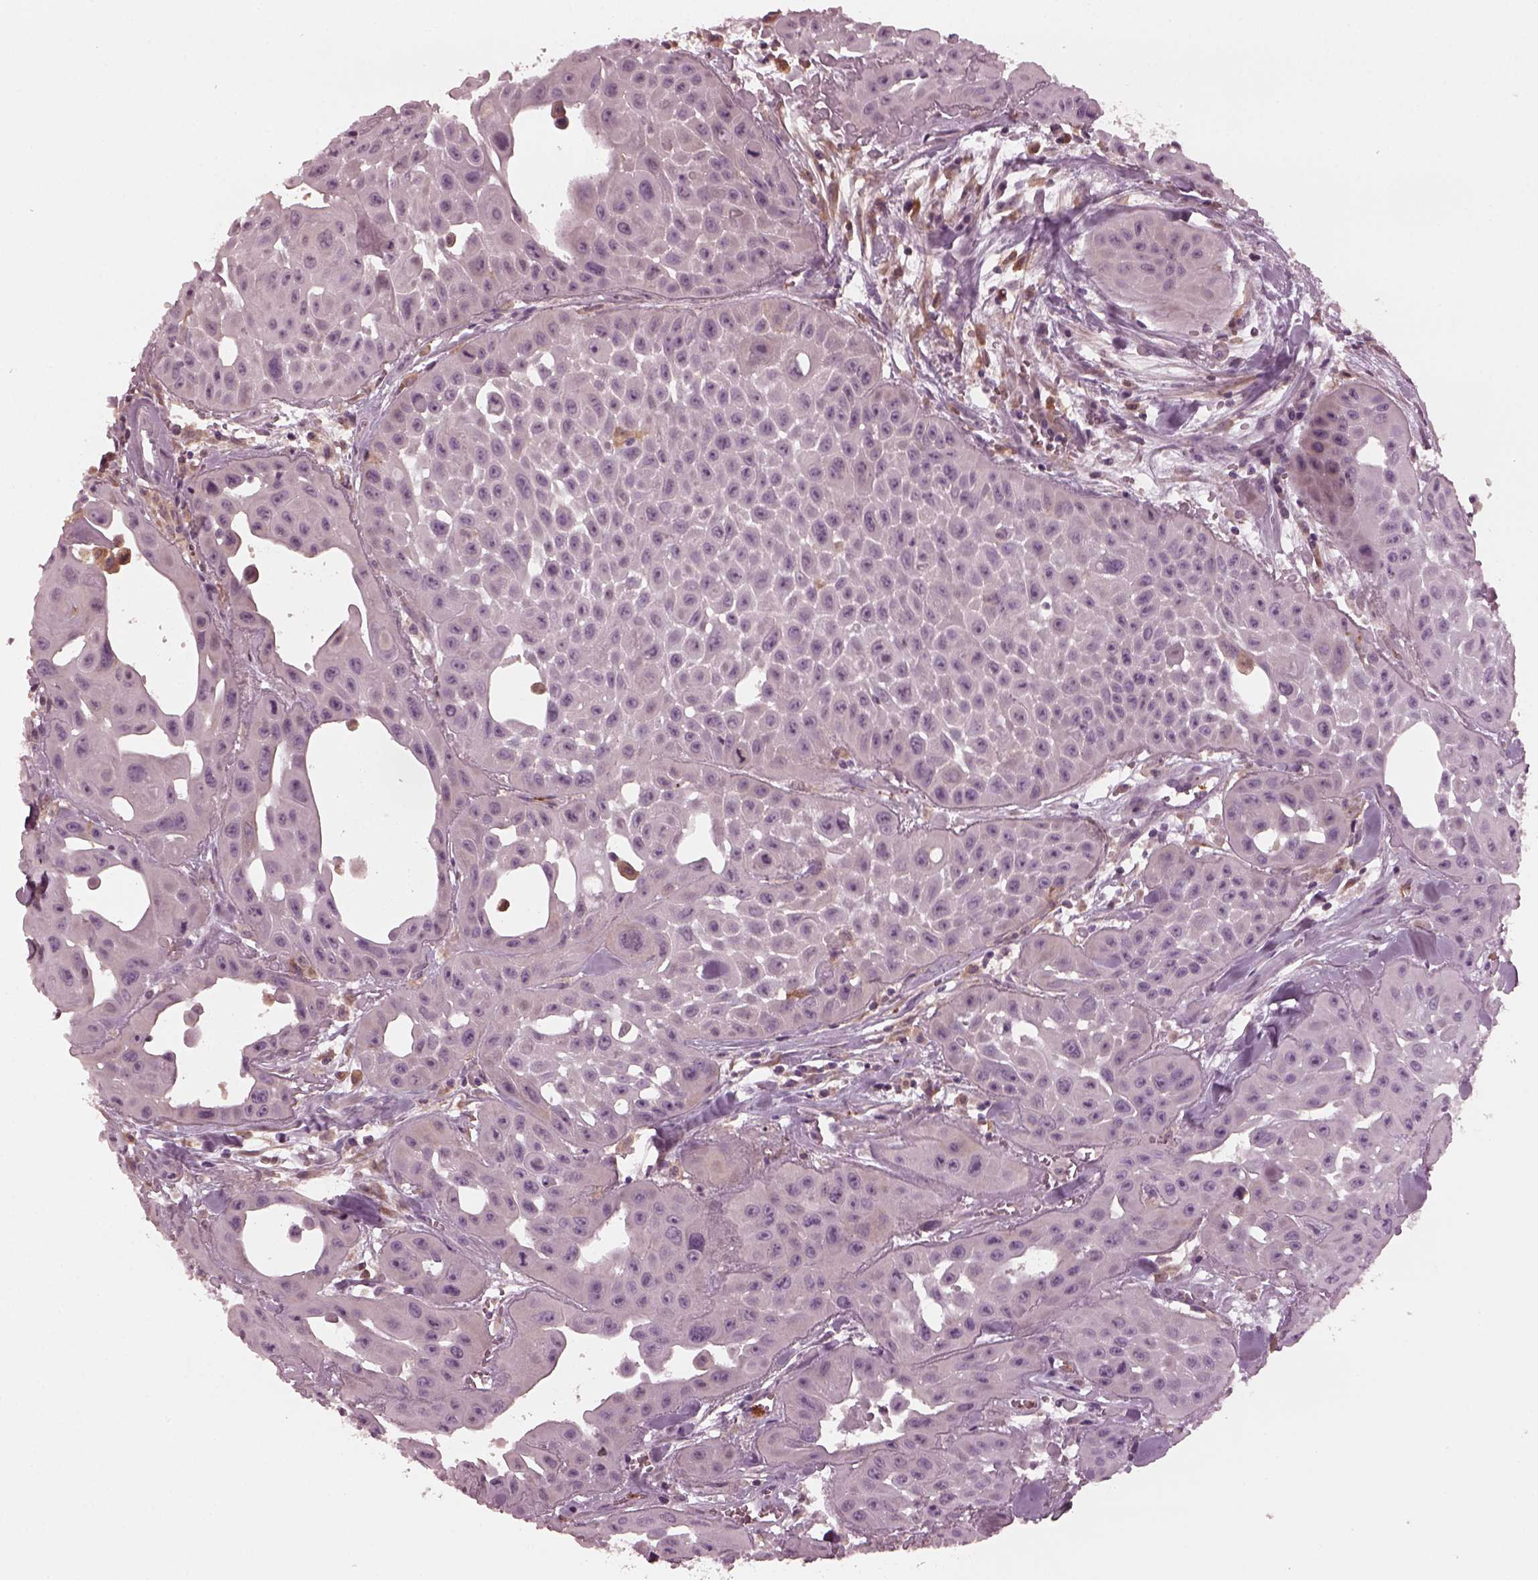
{"staining": {"intensity": "negative", "quantity": "none", "location": "none"}, "tissue": "head and neck cancer", "cell_type": "Tumor cells", "image_type": "cancer", "snomed": [{"axis": "morphology", "description": "Adenocarcinoma, NOS"}, {"axis": "topography", "description": "Head-Neck"}], "caption": "Tumor cells show no significant protein positivity in head and neck adenocarcinoma.", "gene": "PSTPIP2", "patient": {"sex": "male", "age": 73}}